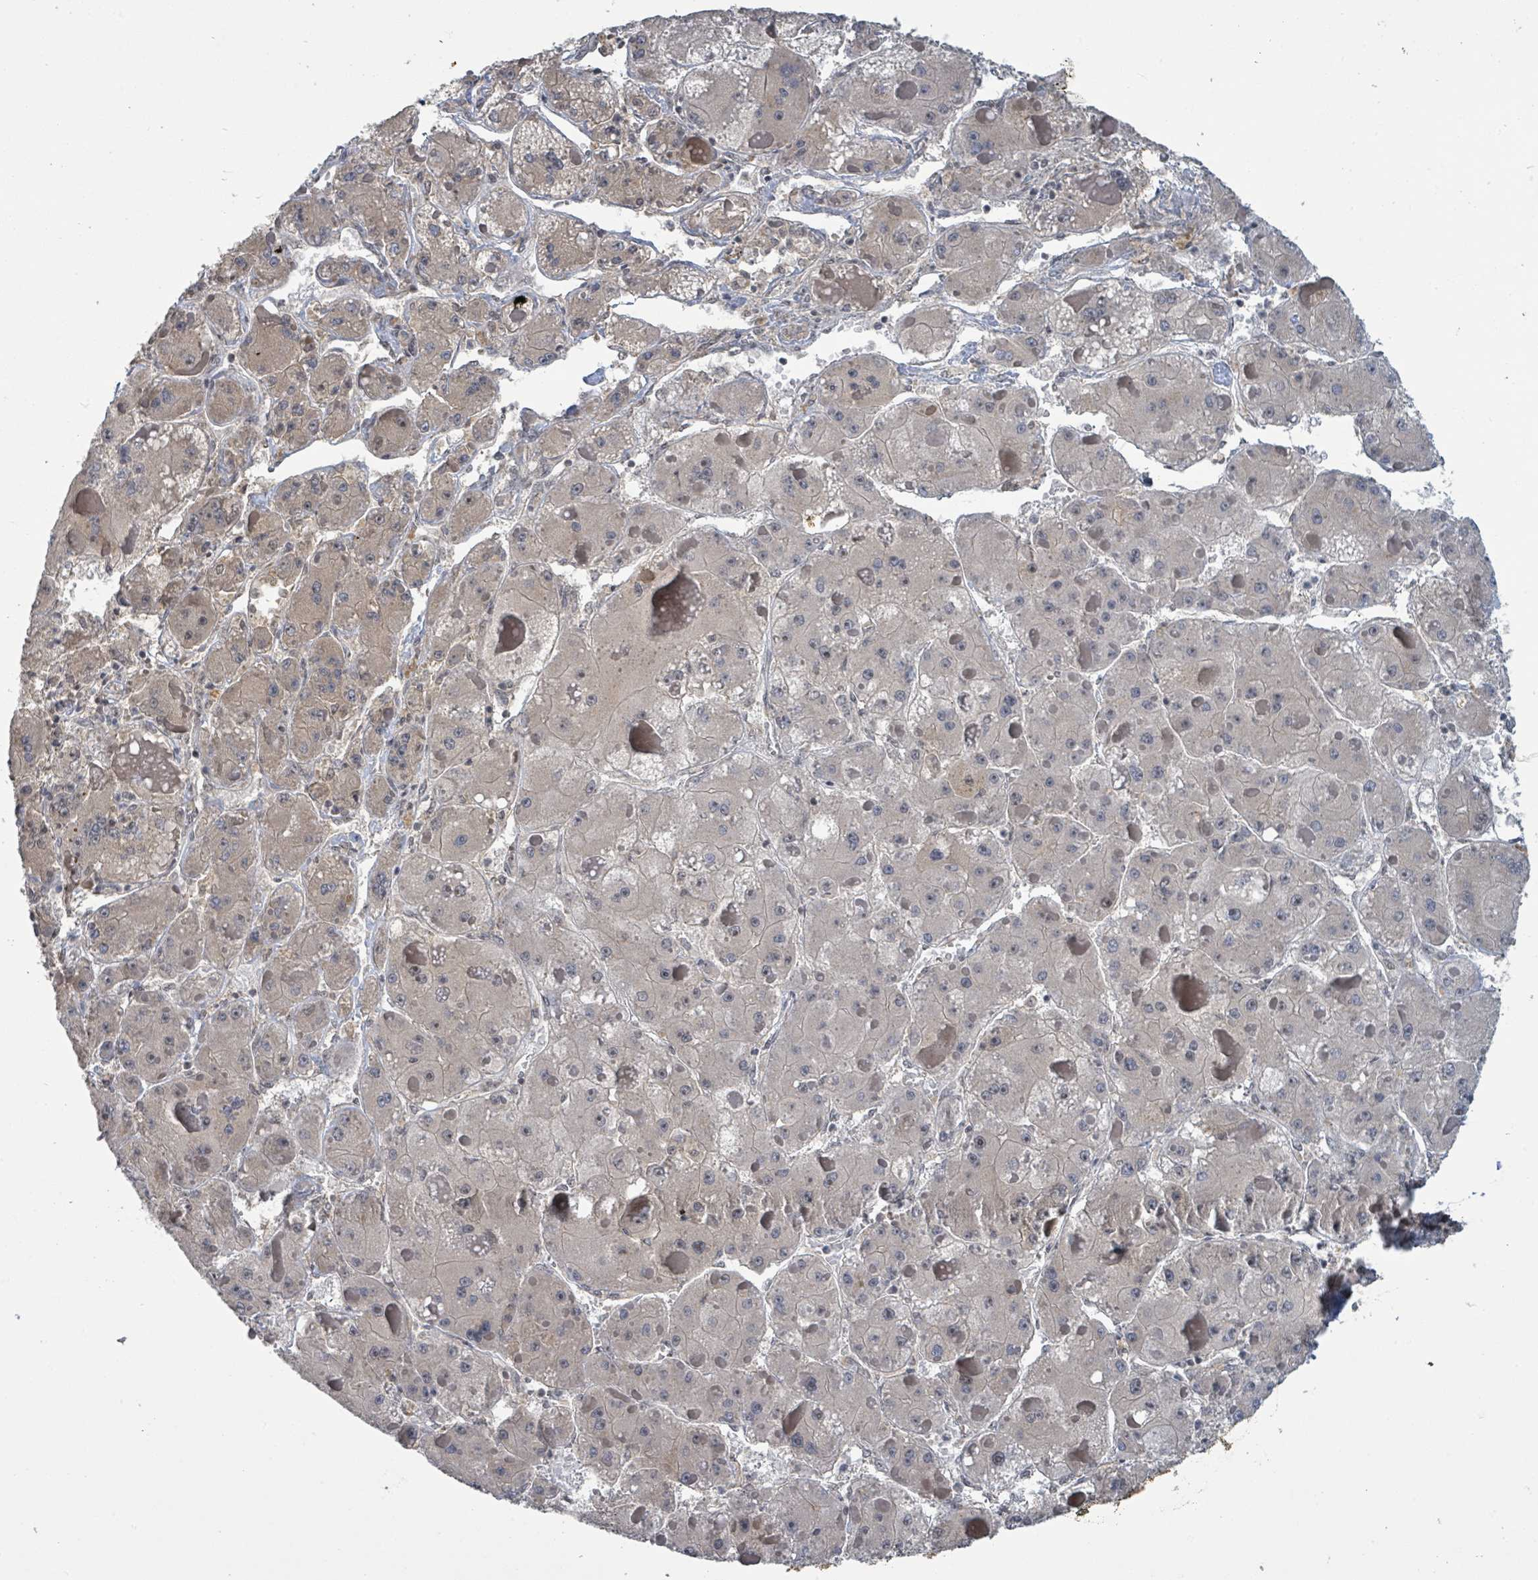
{"staining": {"intensity": "weak", "quantity": "25%-75%", "location": "cytoplasmic/membranous,nuclear"}, "tissue": "liver cancer", "cell_type": "Tumor cells", "image_type": "cancer", "snomed": [{"axis": "morphology", "description": "Carcinoma, Hepatocellular, NOS"}, {"axis": "topography", "description": "Liver"}], "caption": "High-power microscopy captured an immunohistochemistry (IHC) image of liver cancer, revealing weak cytoplasmic/membranous and nuclear positivity in about 25%-75% of tumor cells.", "gene": "ZBTB14", "patient": {"sex": "female", "age": 73}}